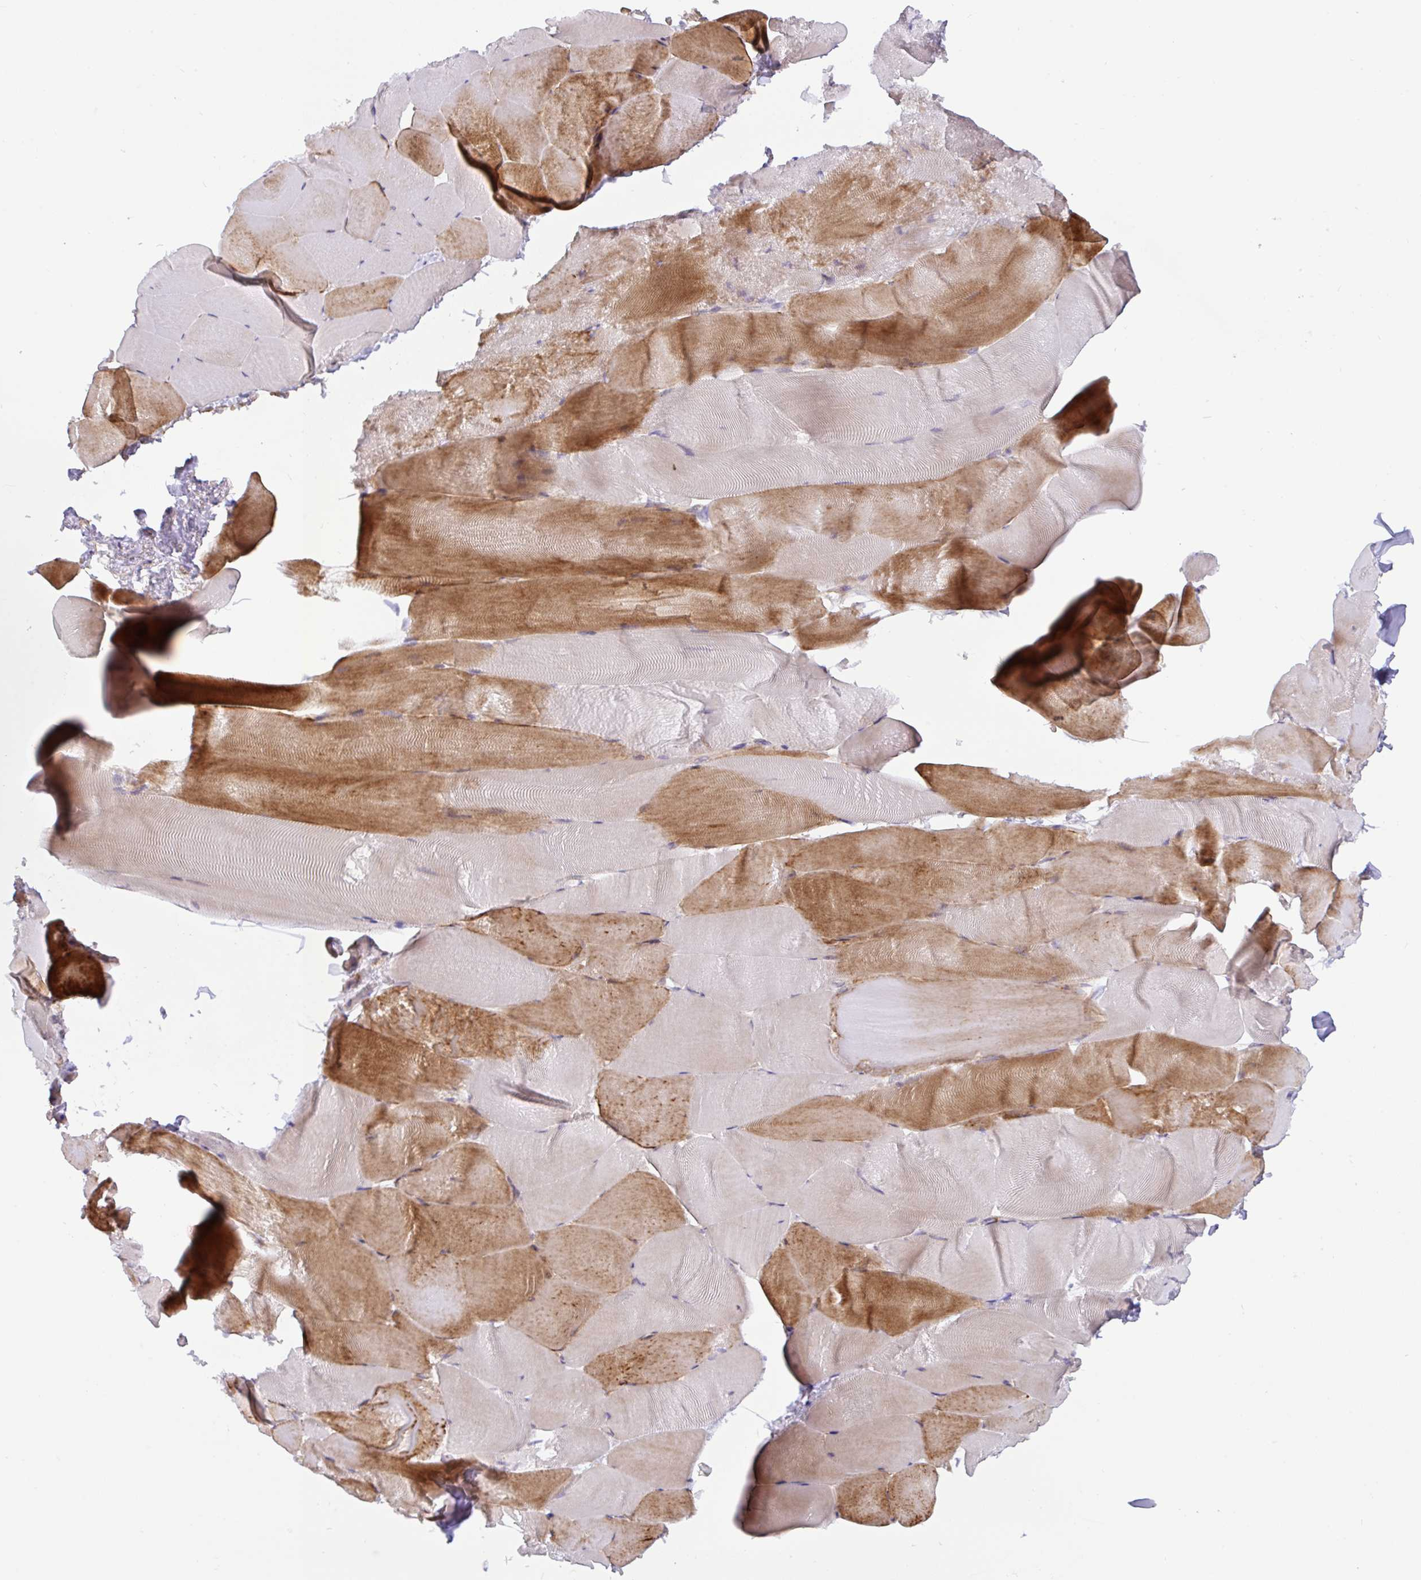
{"staining": {"intensity": "moderate", "quantity": "25%-75%", "location": "cytoplasmic/membranous"}, "tissue": "skeletal muscle", "cell_type": "Myocytes", "image_type": "normal", "snomed": [{"axis": "morphology", "description": "Normal tissue, NOS"}, {"axis": "topography", "description": "Skeletal muscle"}], "caption": "DAB immunohistochemical staining of unremarkable skeletal muscle exhibits moderate cytoplasmic/membranous protein positivity in about 25%-75% of myocytes. The protein is stained brown, and the nuclei are stained in blue (DAB IHC with brightfield microscopy, high magnification).", "gene": "DLEU7", "patient": {"sex": "female", "age": 64}}